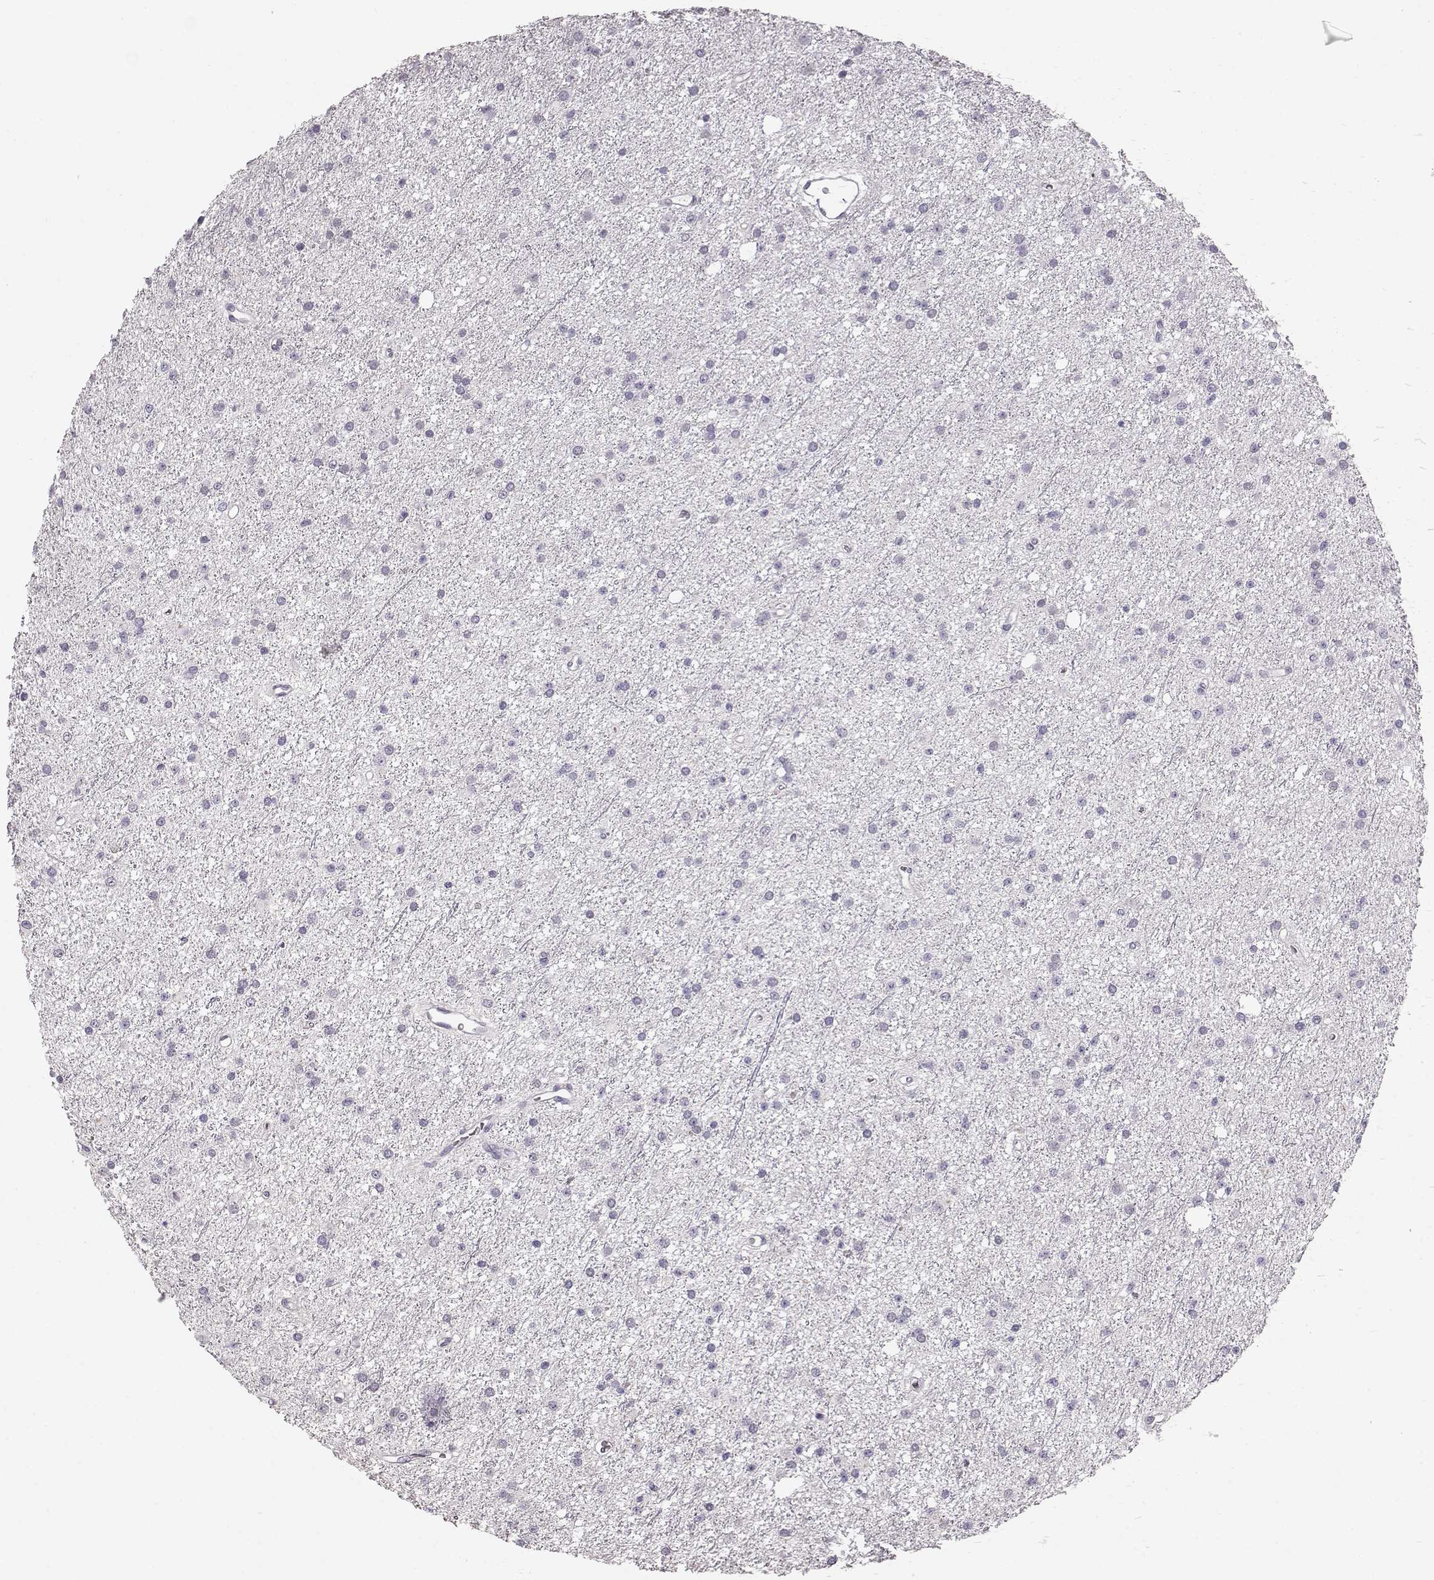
{"staining": {"intensity": "negative", "quantity": "none", "location": "none"}, "tissue": "glioma", "cell_type": "Tumor cells", "image_type": "cancer", "snomed": [{"axis": "morphology", "description": "Glioma, malignant, Low grade"}, {"axis": "topography", "description": "Brain"}], "caption": "High power microscopy histopathology image of an immunohistochemistry (IHC) image of malignant glioma (low-grade), revealing no significant expression in tumor cells.", "gene": "POU1F1", "patient": {"sex": "male", "age": 27}}